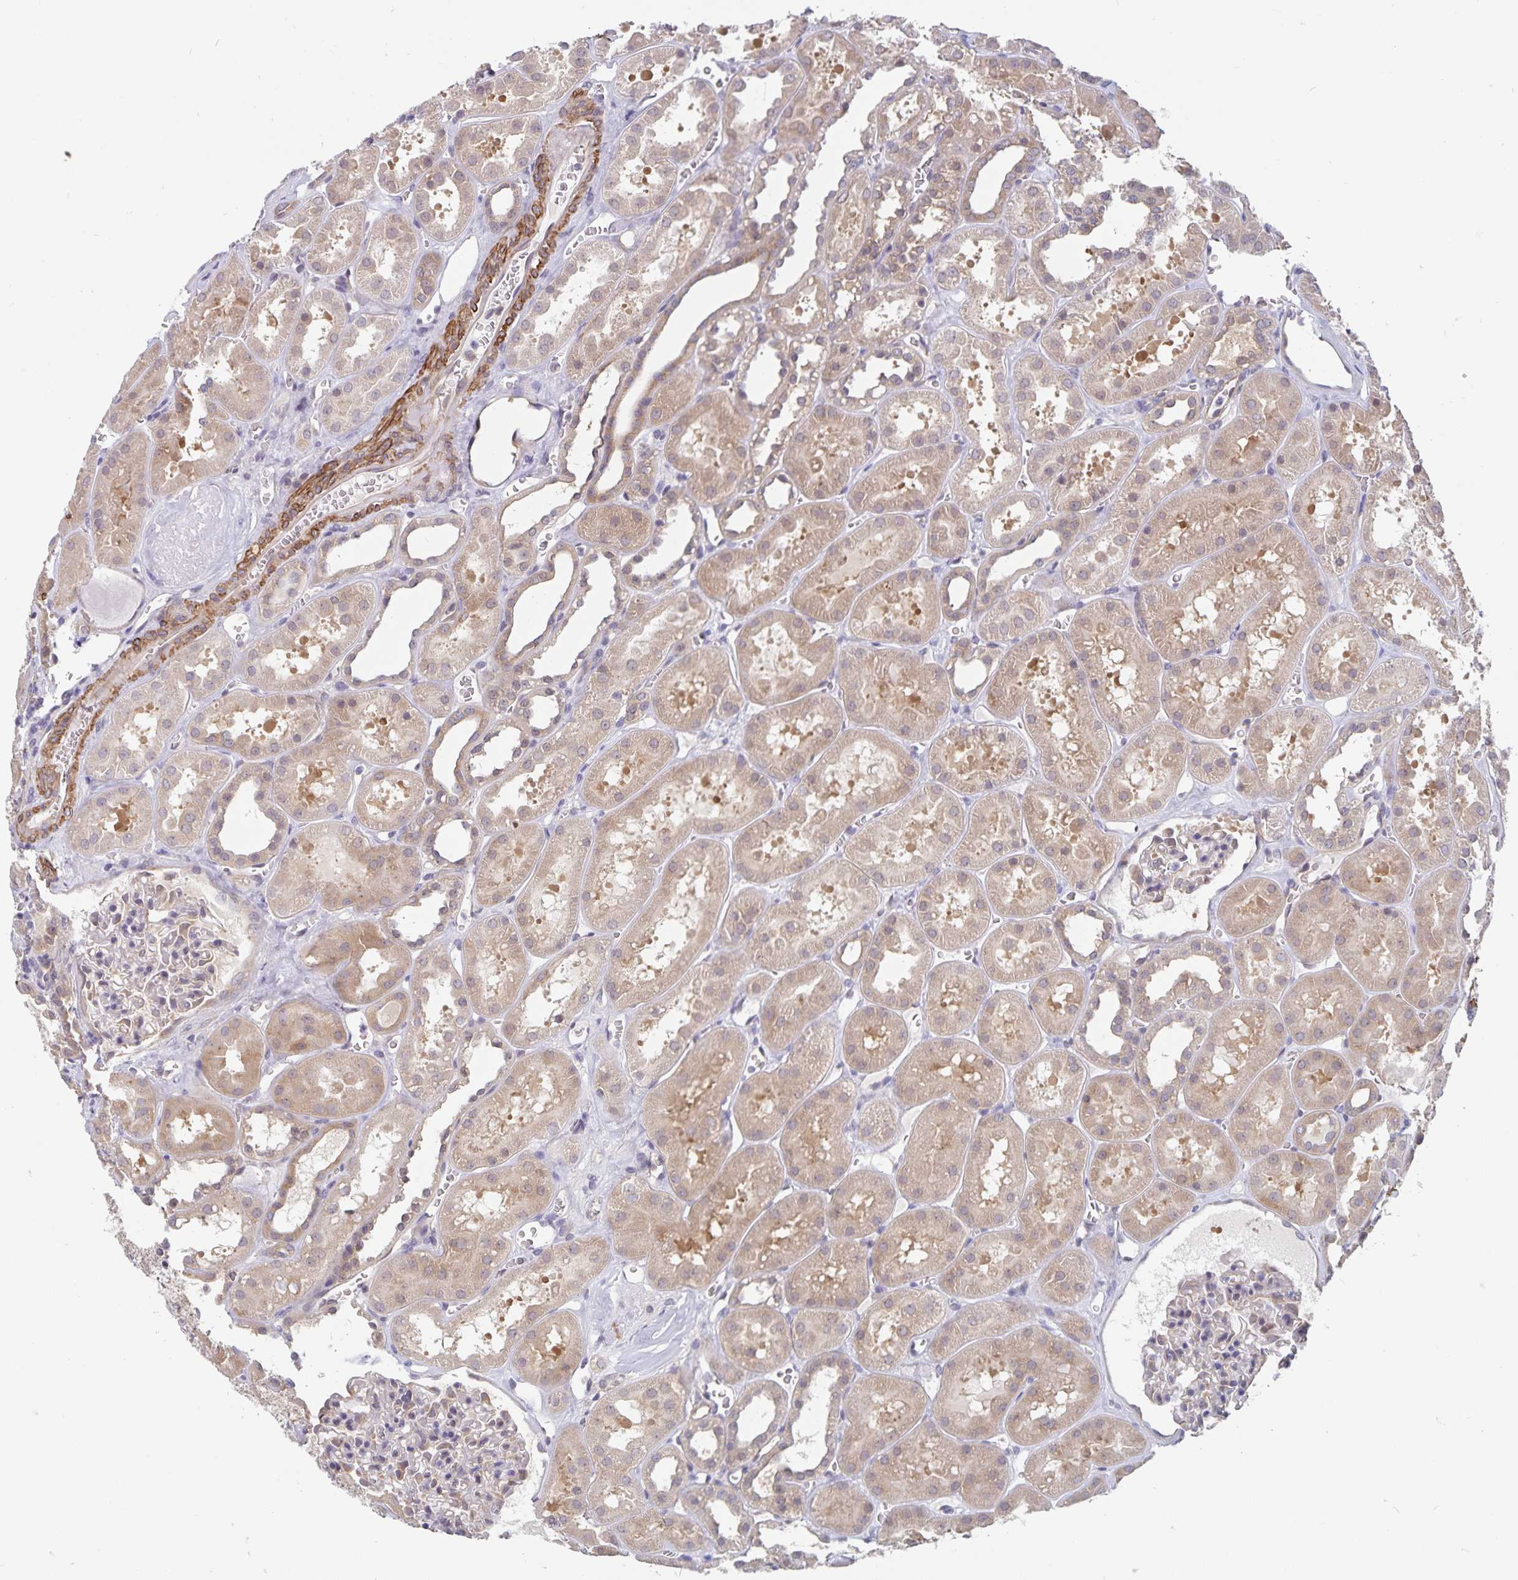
{"staining": {"intensity": "weak", "quantity": "<25%", "location": "cytoplasmic/membranous"}, "tissue": "kidney", "cell_type": "Cells in glomeruli", "image_type": "normal", "snomed": [{"axis": "morphology", "description": "Normal tissue, NOS"}, {"axis": "topography", "description": "Kidney"}], "caption": "Immunohistochemistry micrograph of normal human kidney stained for a protein (brown), which demonstrates no positivity in cells in glomeruli.", "gene": "BAG6", "patient": {"sex": "female", "age": 41}}